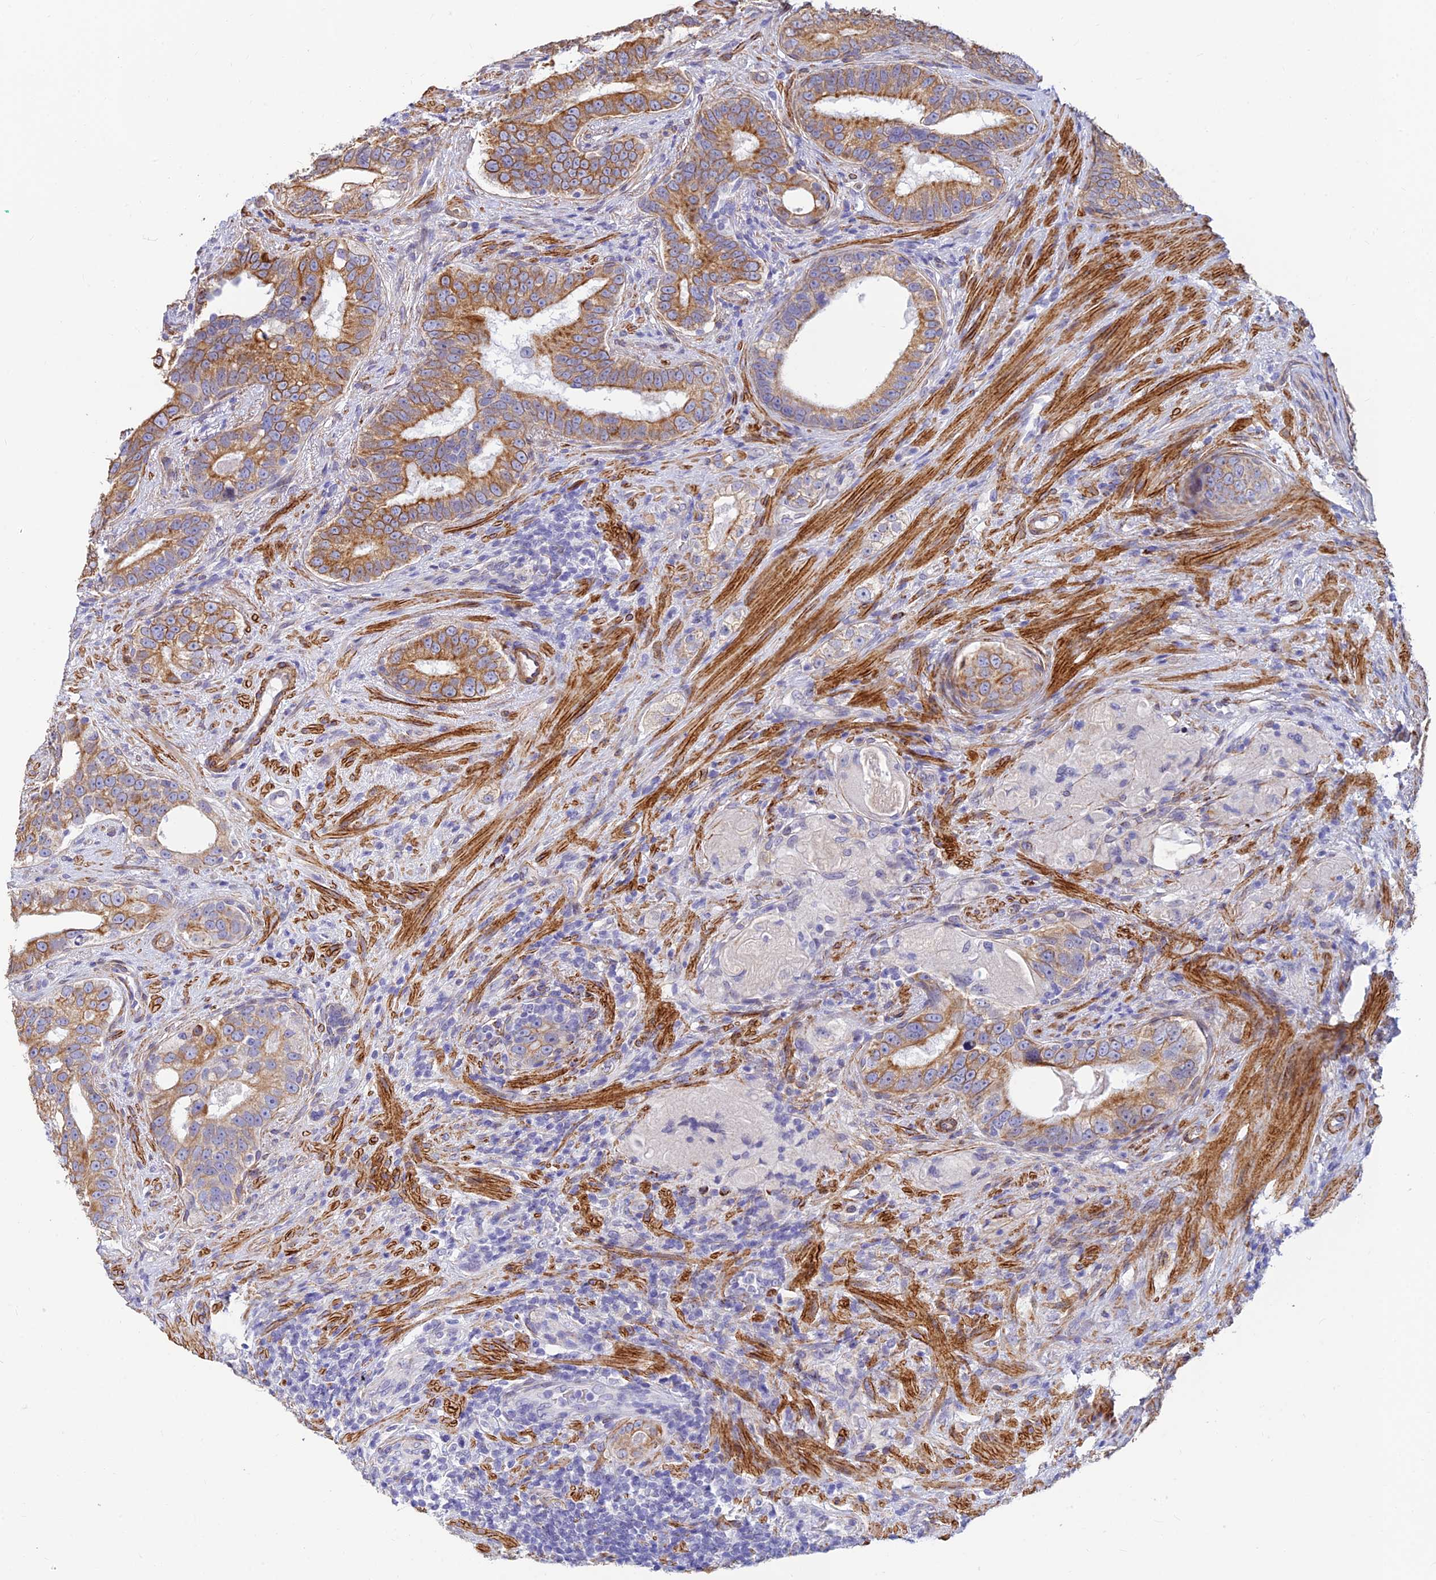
{"staining": {"intensity": "moderate", "quantity": ">75%", "location": "cytoplasmic/membranous"}, "tissue": "prostate cancer", "cell_type": "Tumor cells", "image_type": "cancer", "snomed": [{"axis": "morphology", "description": "Adenocarcinoma, High grade"}, {"axis": "topography", "description": "Prostate"}], "caption": "DAB immunohistochemical staining of prostate adenocarcinoma (high-grade) shows moderate cytoplasmic/membranous protein positivity in about >75% of tumor cells.", "gene": "ALDH1L2", "patient": {"sex": "male", "age": 70}}